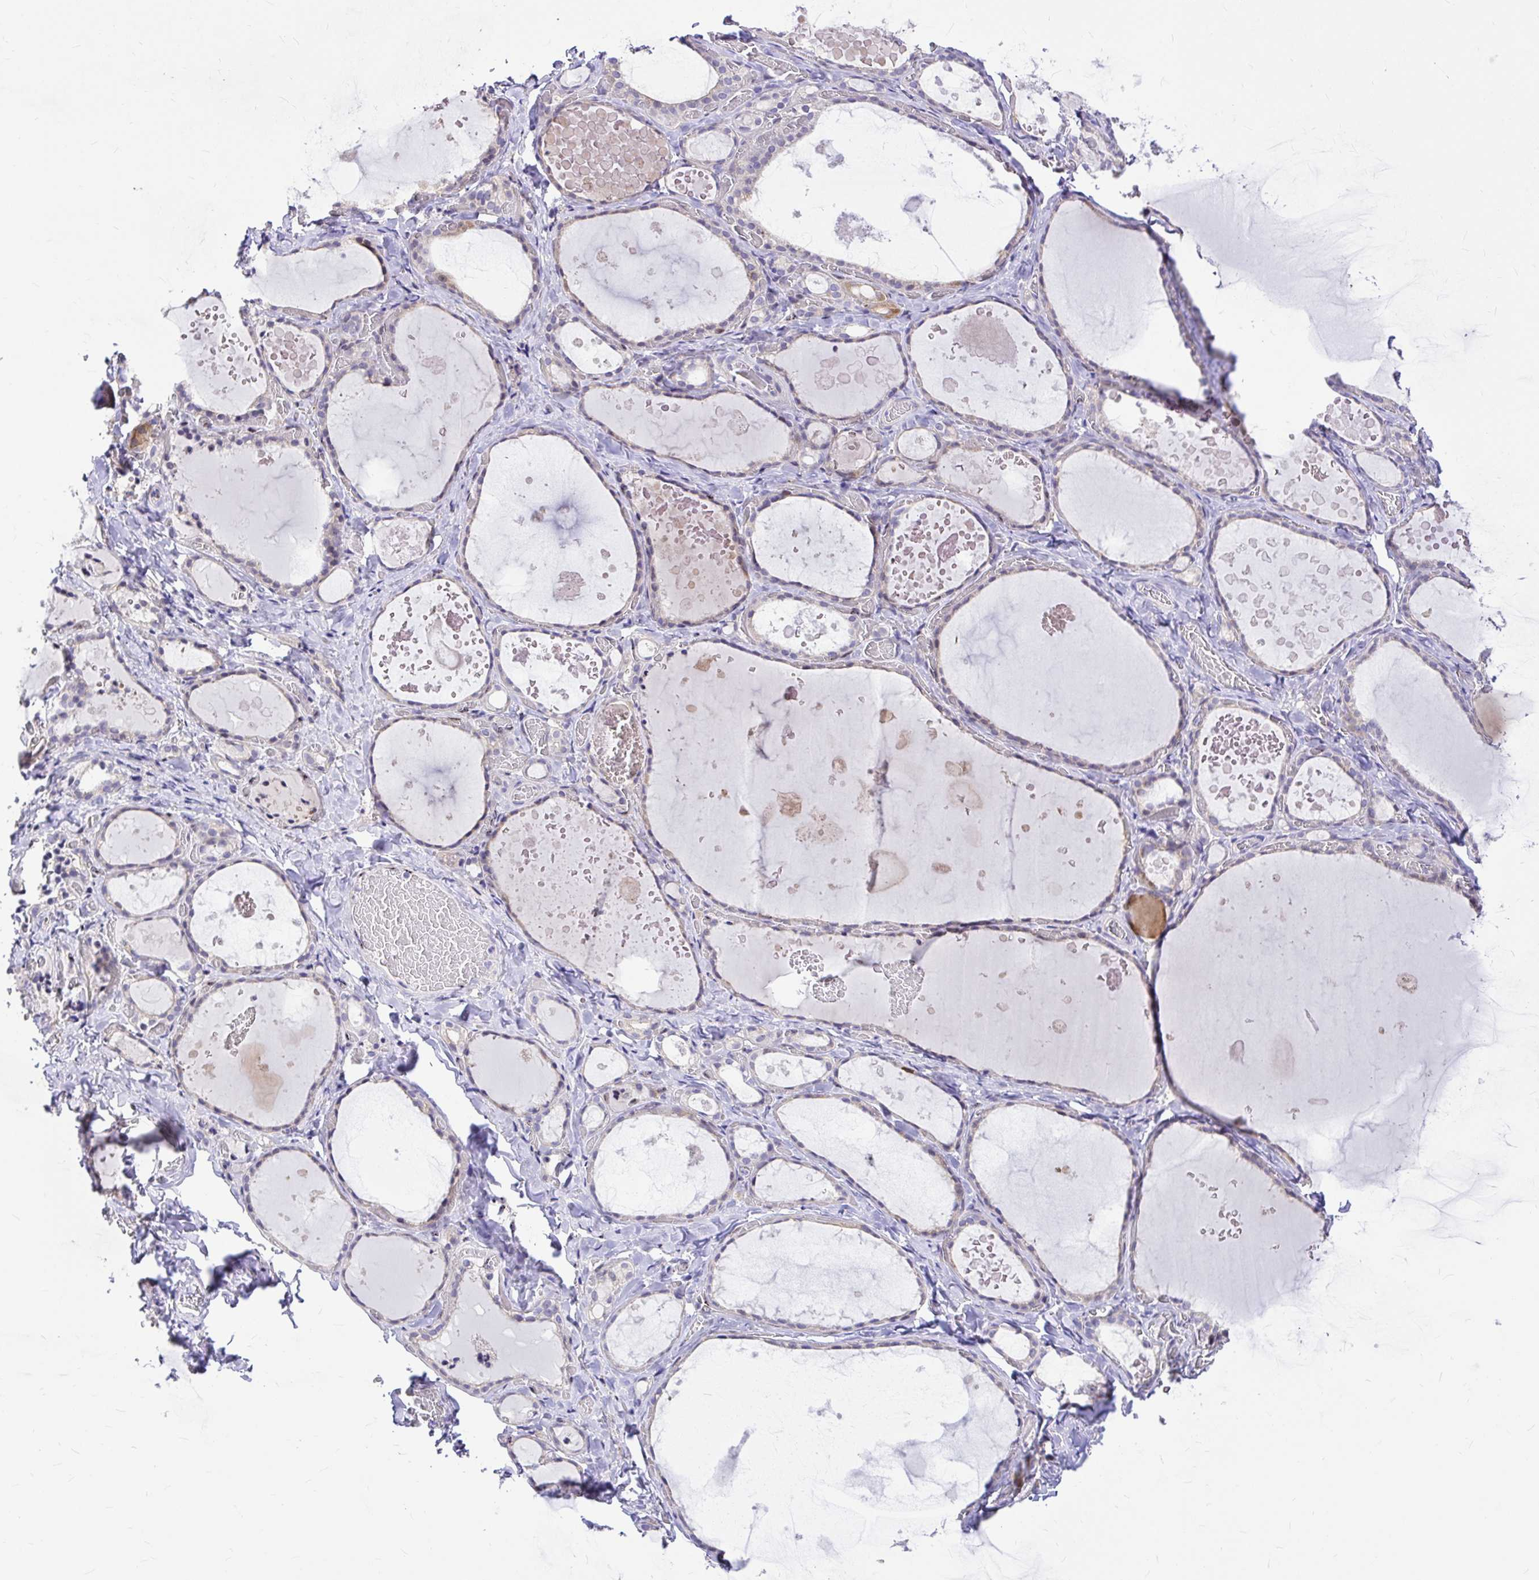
{"staining": {"intensity": "negative", "quantity": "none", "location": "none"}, "tissue": "thyroid gland", "cell_type": "Glandular cells", "image_type": "normal", "snomed": [{"axis": "morphology", "description": "Normal tissue, NOS"}, {"axis": "topography", "description": "Thyroid gland"}], "caption": "Thyroid gland stained for a protein using immunohistochemistry displays no positivity glandular cells.", "gene": "GABBR2", "patient": {"sex": "female", "age": 56}}